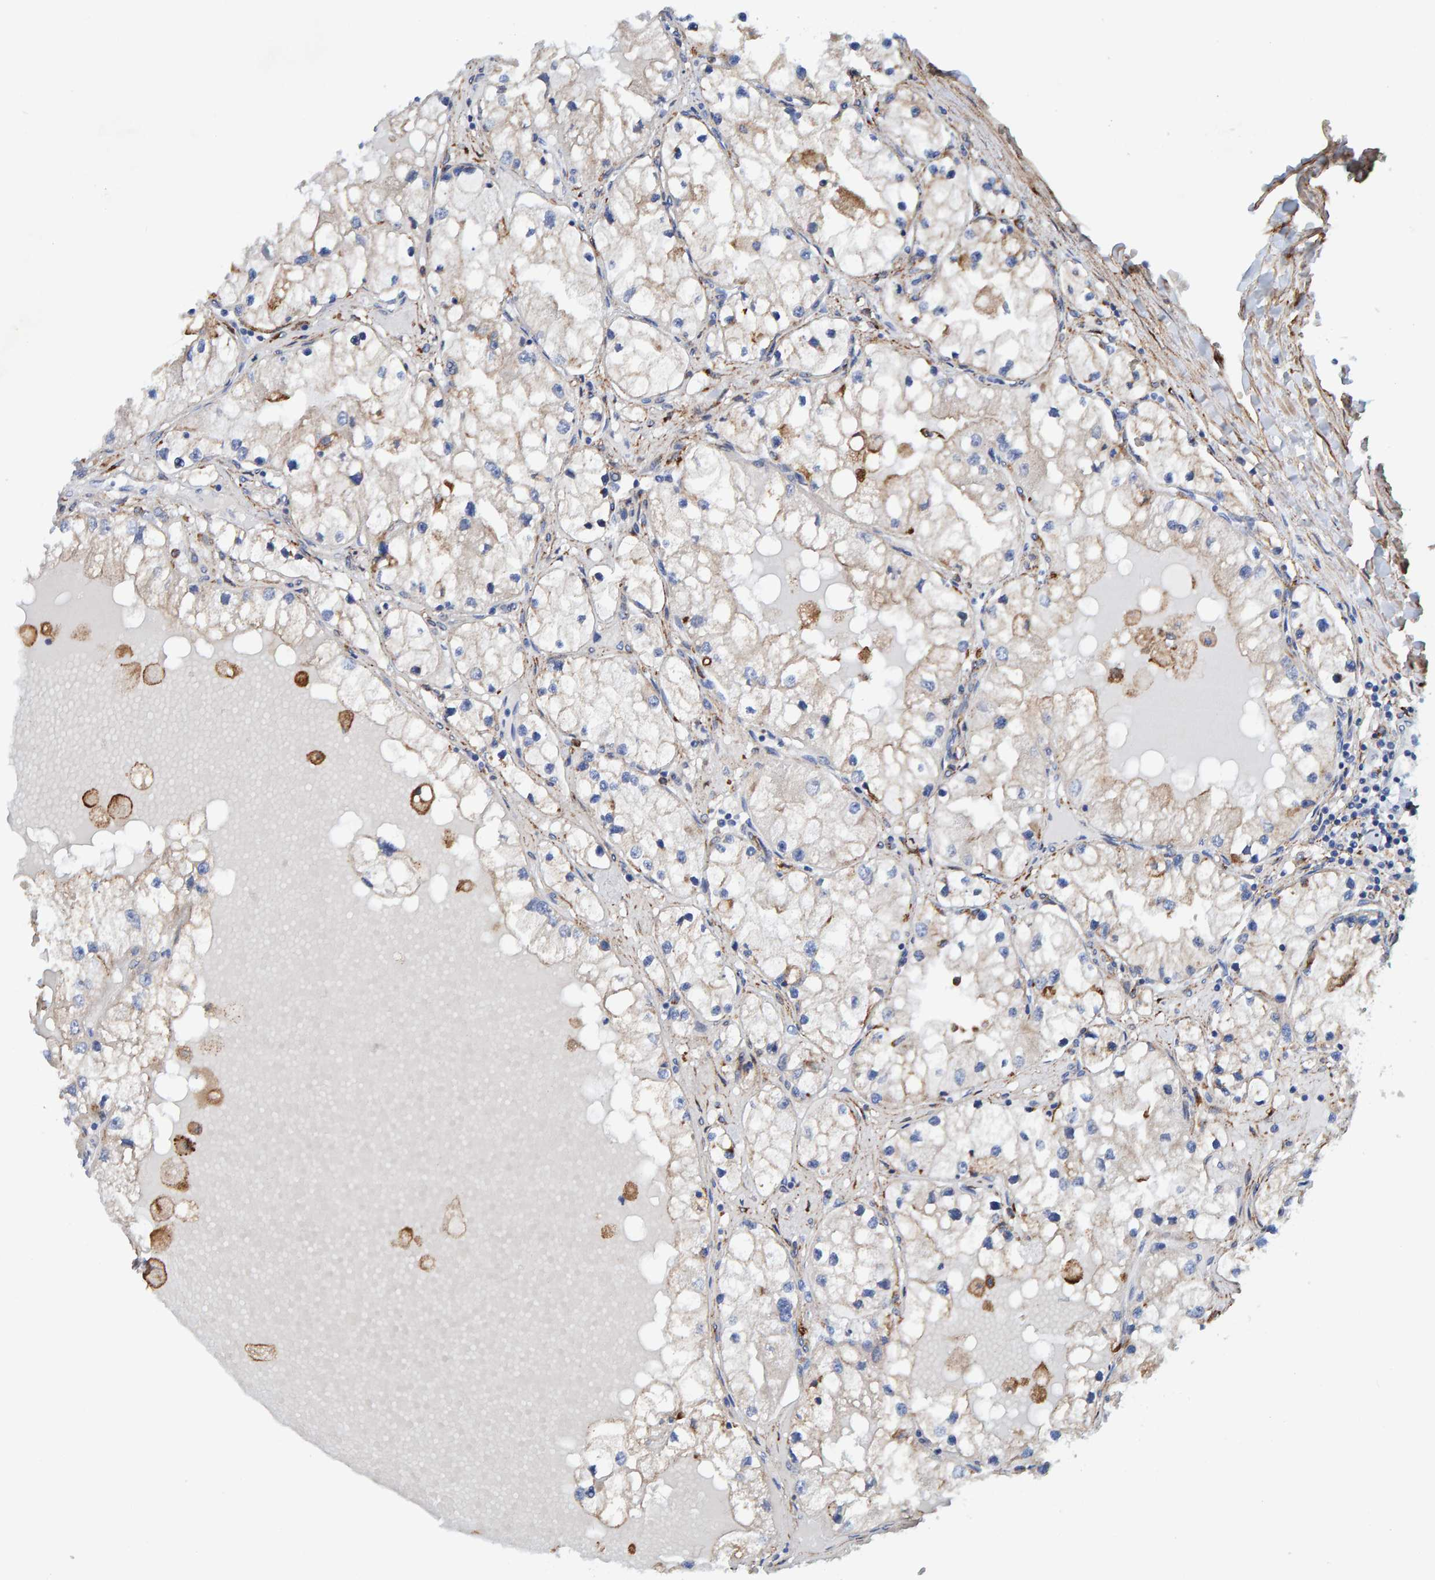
{"staining": {"intensity": "negative", "quantity": "none", "location": "none"}, "tissue": "renal cancer", "cell_type": "Tumor cells", "image_type": "cancer", "snomed": [{"axis": "morphology", "description": "Adenocarcinoma, NOS"}, {"axis": "topography", "description": "Kidney"}], "caption": "This is an immunohistochemistry (IHC) histopathology image of renal adenocarcinoma. There is no staining in tumor cells.", "gene": "LRP1", "patient": {"sex": "male", "age": 68}}